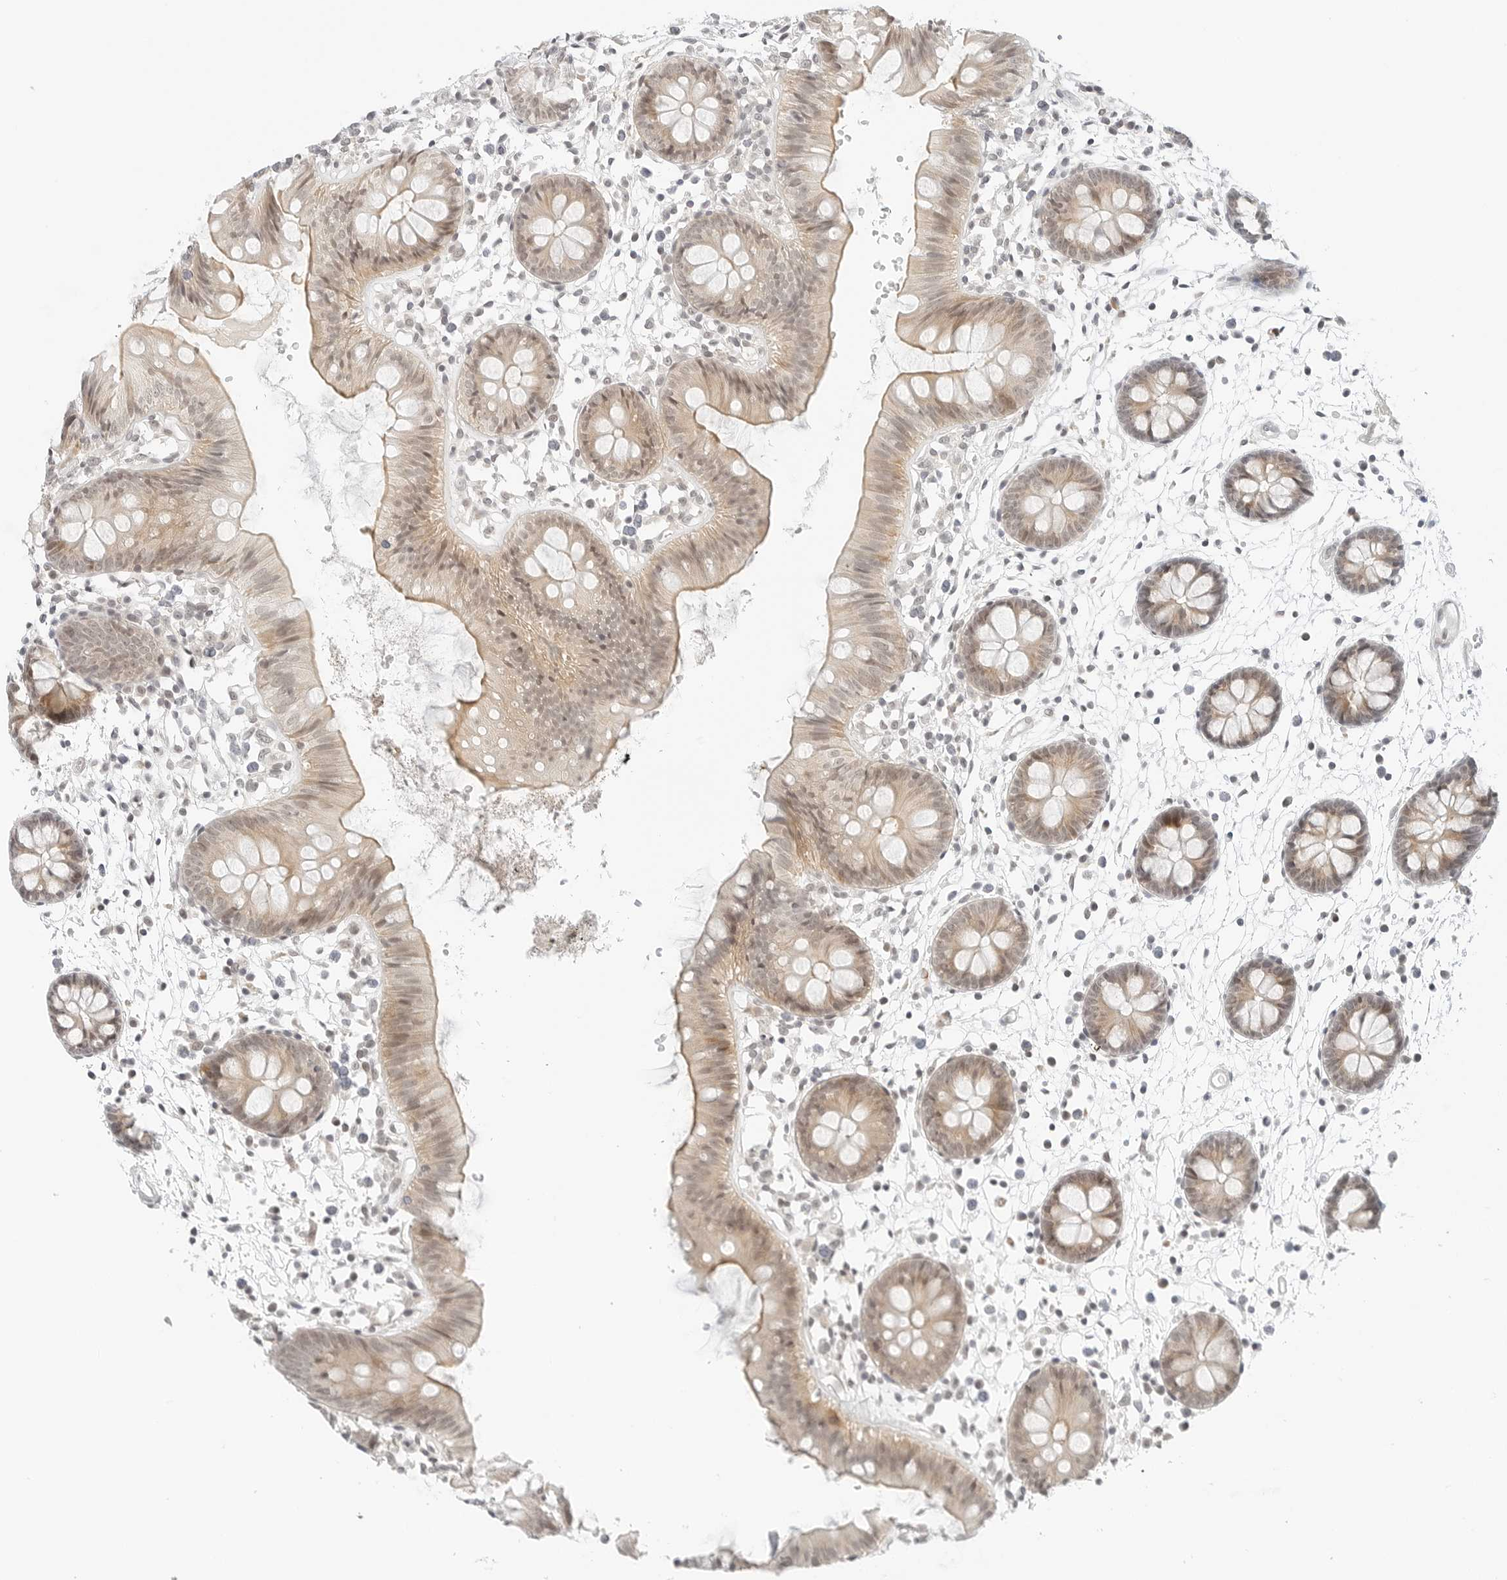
{"staining": {"intensity": "weak", "quantity": ">75%", "location": "cytoplasmic/membranous,nuclear"}, "tissue": "colon", "cell_type": "Endothelial cells", "image_type": "normal", "snomed": [{"axis": "morphology", "description": "Normal tissue, NOS"}, {"axis": "topography", "description": "Colon"}], "caption": "Immunohistochemical staining of unremarkable human colon displays low levels of weak cytoplasmic/membranous,nuclear positivity in approximately >75% of endothelial cells. (DAB IHC with brightfield microscopy, high magnification).", "gene": "NEO1", "patient": {"sex": "male", "age": 56}}